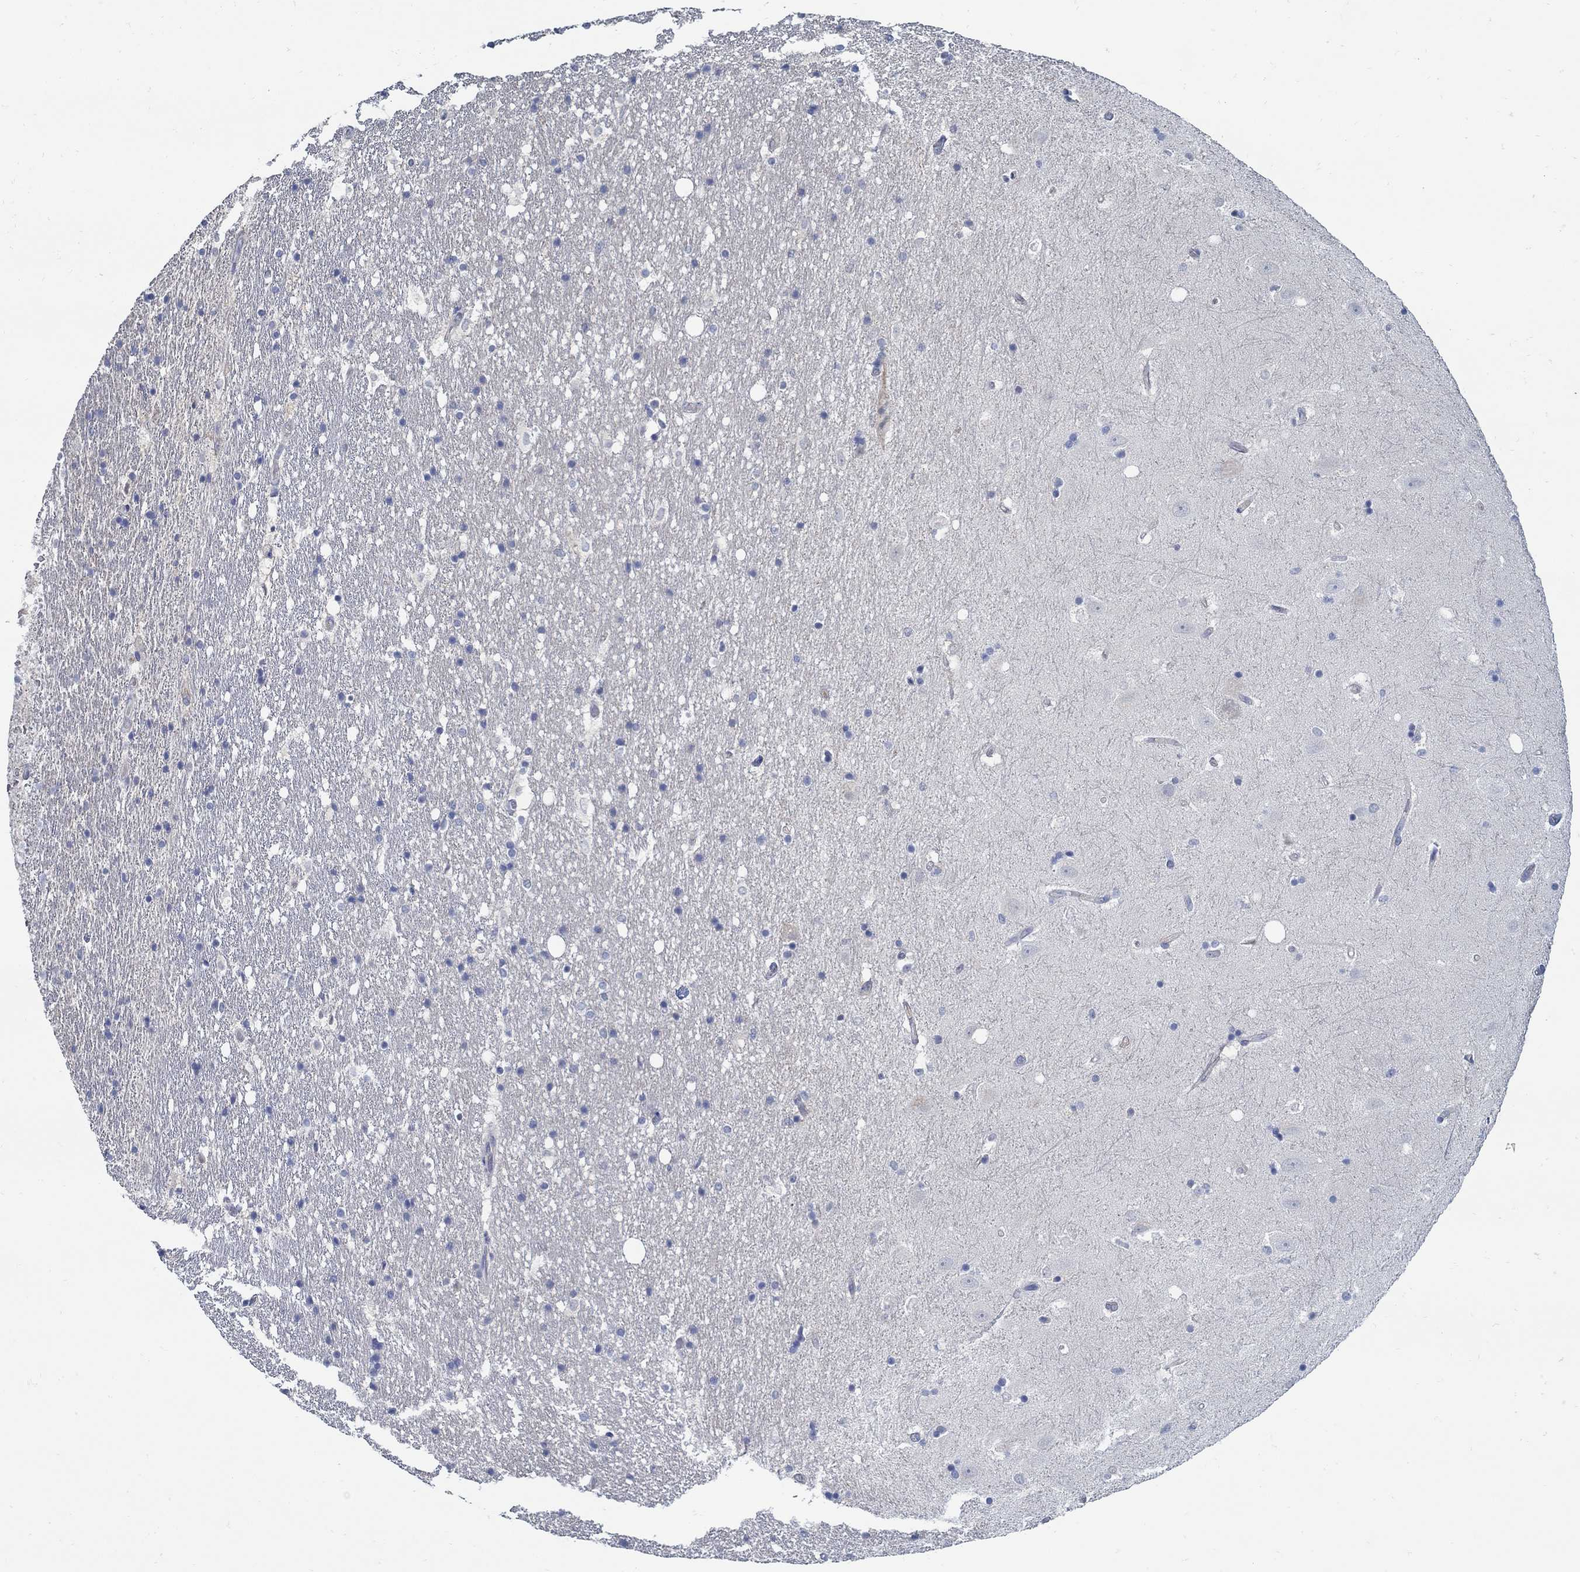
{"staining": {"intensity": "negative", "quantity": "none", "location": "none"}, "tissue": "hippocampus", "cell_type": "Glial cells", "image_type": "normal", "snomed": [{"axis": "morphology", "description": "Normal tissue, NOS"}, {"axis": "topography", "description": "Hippocampus"}], "caption": "An image of human hippocampus is negative for staining in glial cells. The staining is performed using DAB brown chromogen with nuclei counter-stained in using hematoxylin.", "gene": "PCDH11X", "patient": {"sex": "male", "age": 49}}